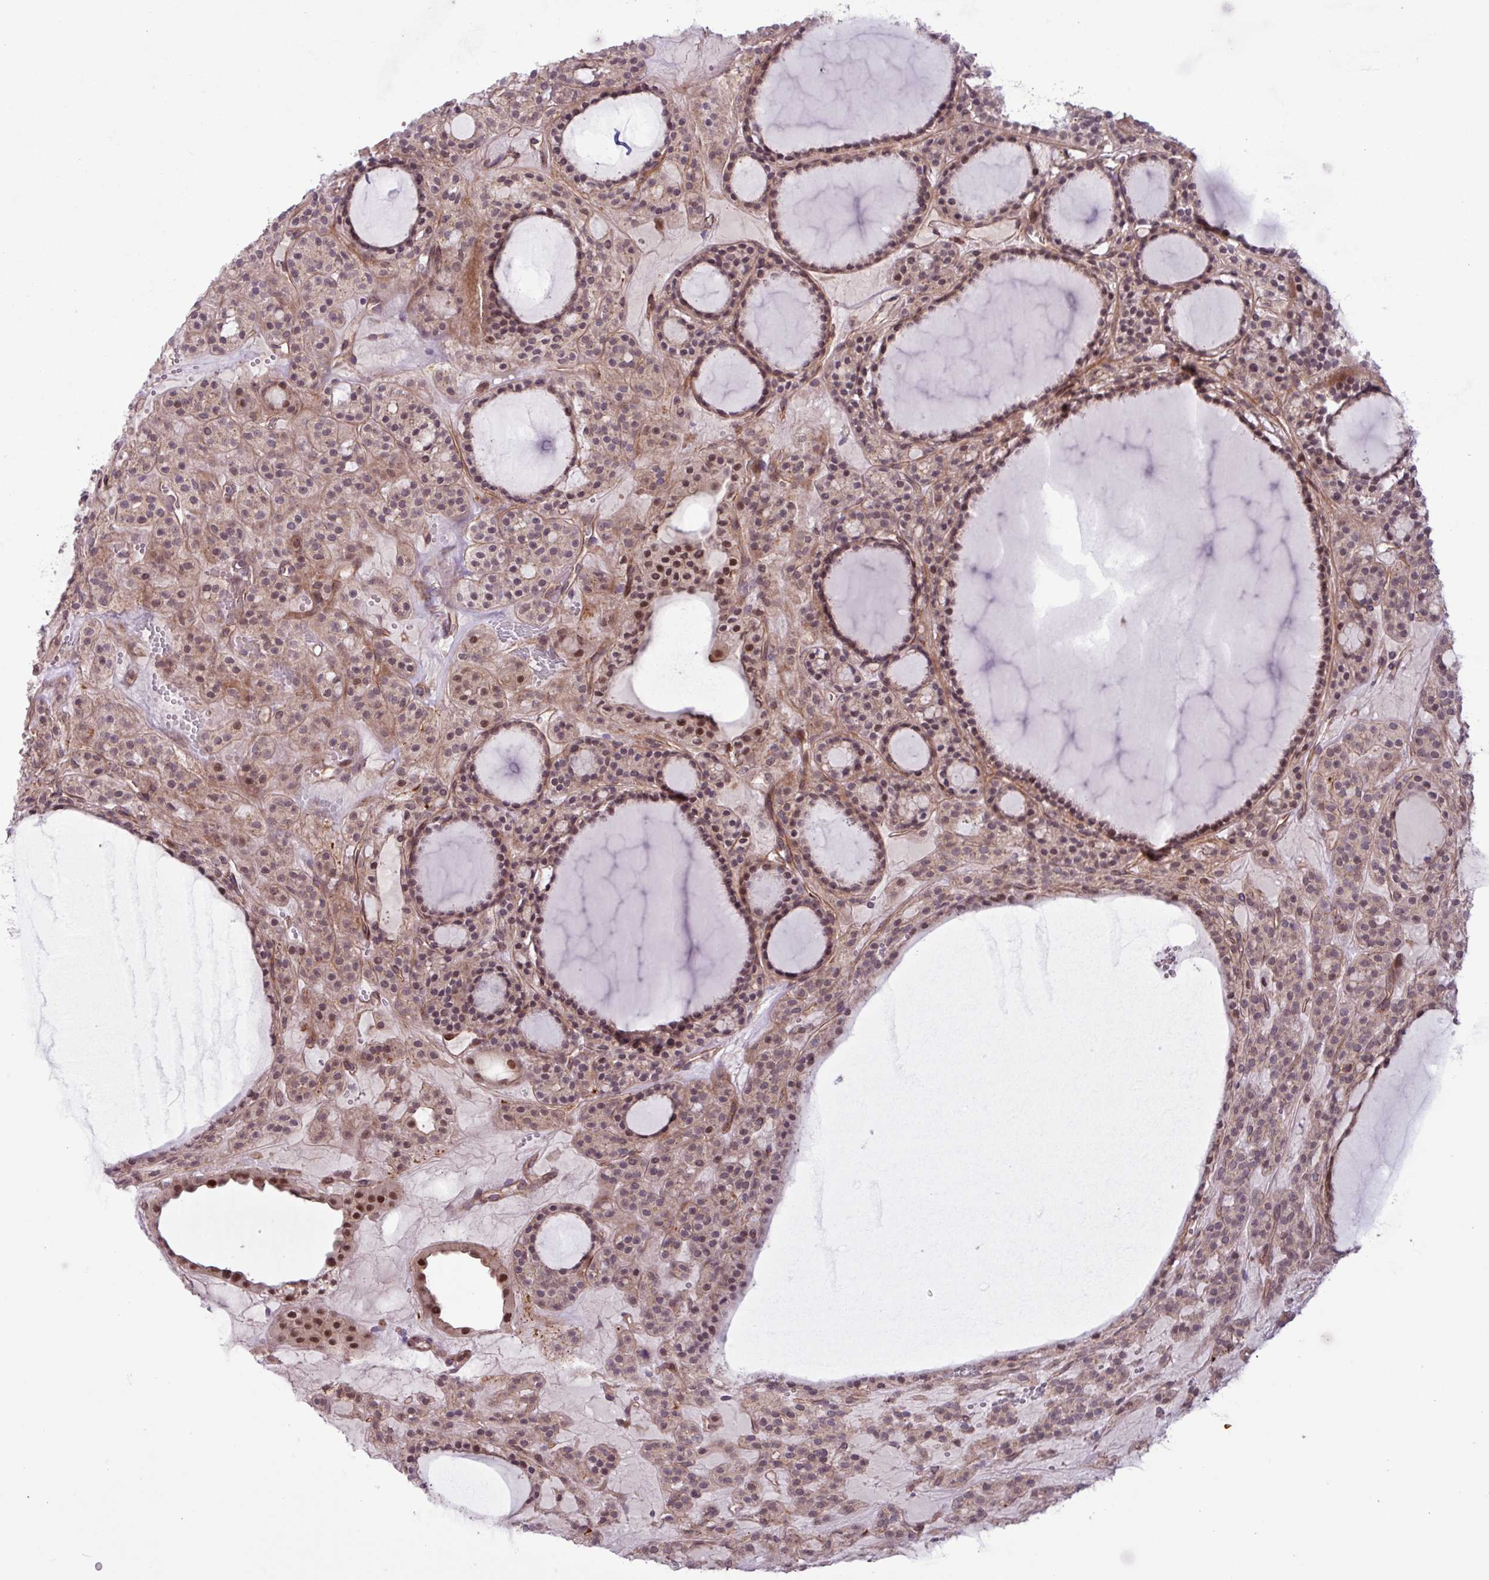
{"staining": {"intensity": "moderate", "quantity": "25%-75%", "location": "nuclear"}, "tissue": "thyroid cancer", "cell_type": "Tumor cells", "image_type": "cancer", "snomed": [{"axis": "morphology", "description": "Follicular adenoma carcinoma, NOS"}, {"axis": "topography", "description": "Thyroid gland"}], "caption": "Immunohistochemical staining of thyroid follicular adenoma carcinoma shows medium levels of moderate nuclear positivity in about 25%-75% of tumor cells. The protein is shown in brown color, while the nuclei are stained blue.", "gene": "CNTRL", "patient": {"sex": "female", "age": 63}}